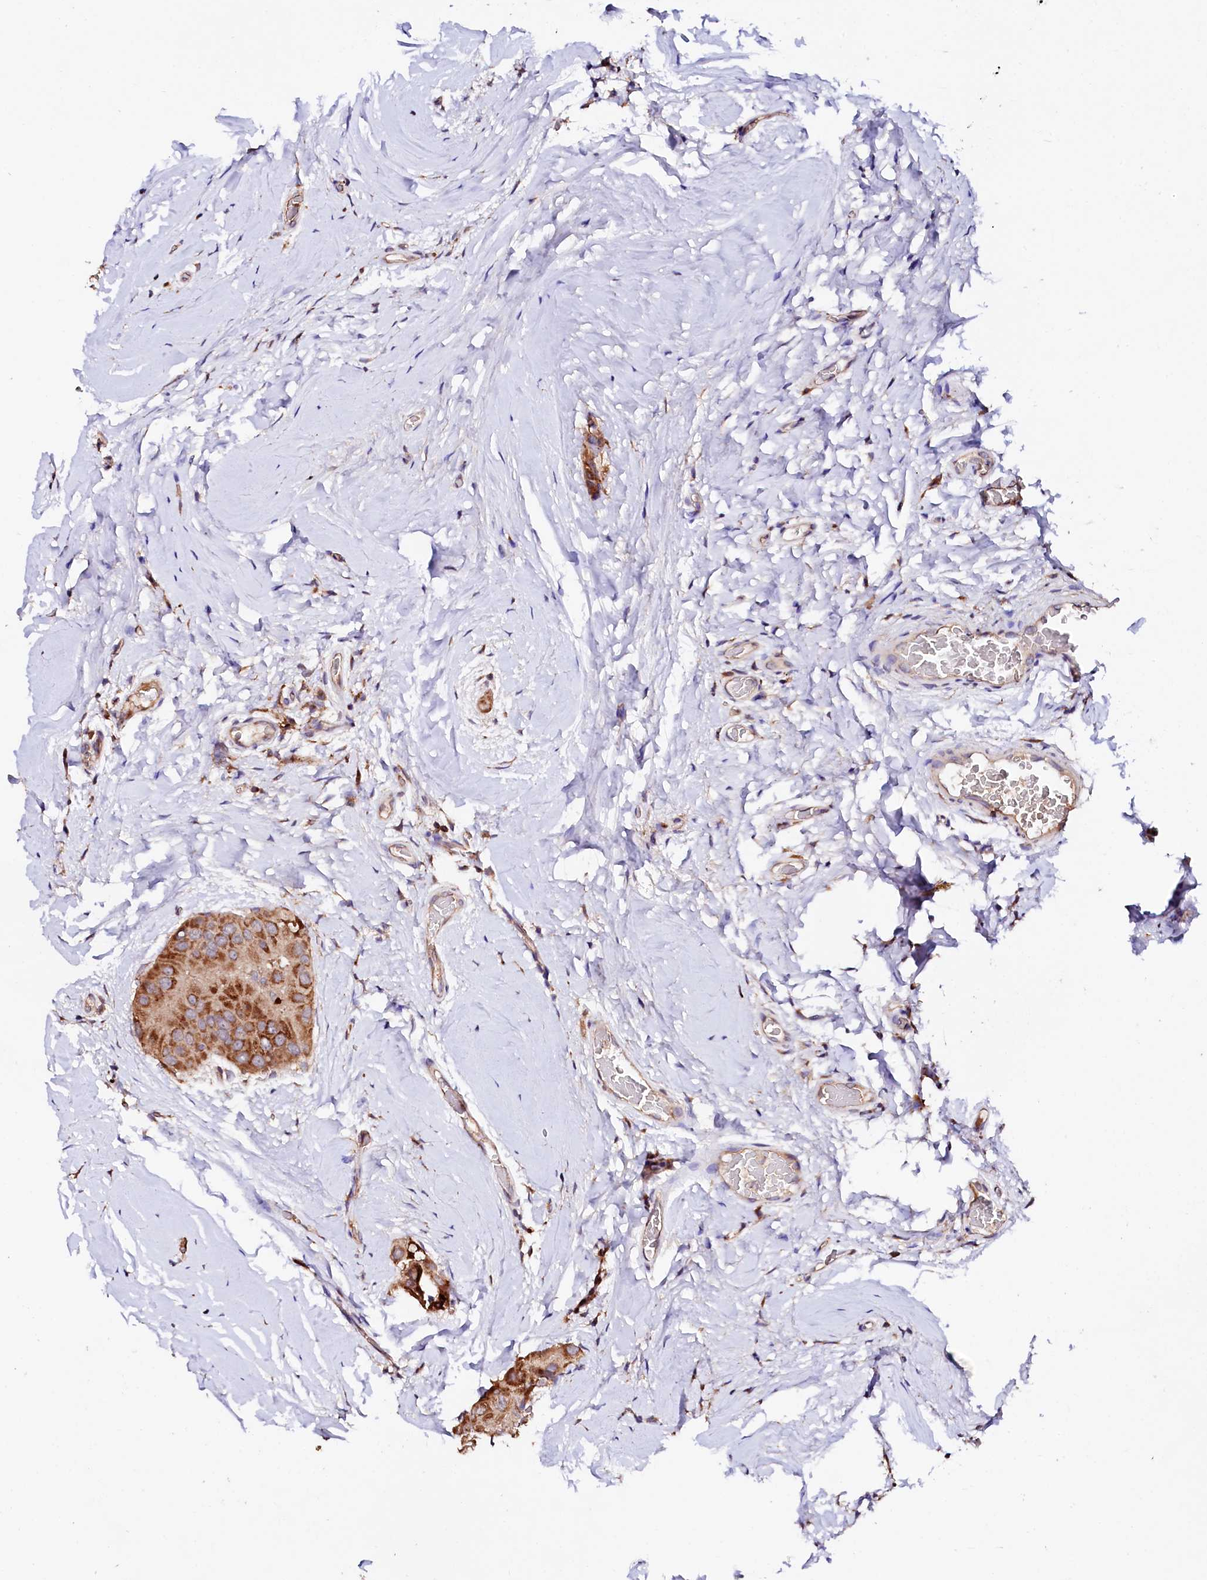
{"staining": {"intensity": "moderate", "quantity": ">75%", "location": "cytoplasmic/membranous"}, "tissue": "thyroid cancer", "cell_type": "Tumor cells", "image_type": "cancer", "snomed": [{"axis": "morphology", "description": "Papillary adenocarcinoma, NOS"}, {"axis": "topography", "description": "Thyroid gland"}], "caption": "Moderate cytoplasmic/membranous expression for a protein is appreciated in approximately >75% of tumor cells of thyroid cancer (papillary adenocarcinoma) using IHC.", "gene": "ST3GAL1", "patient": {"sex": "male", "age": 33}}